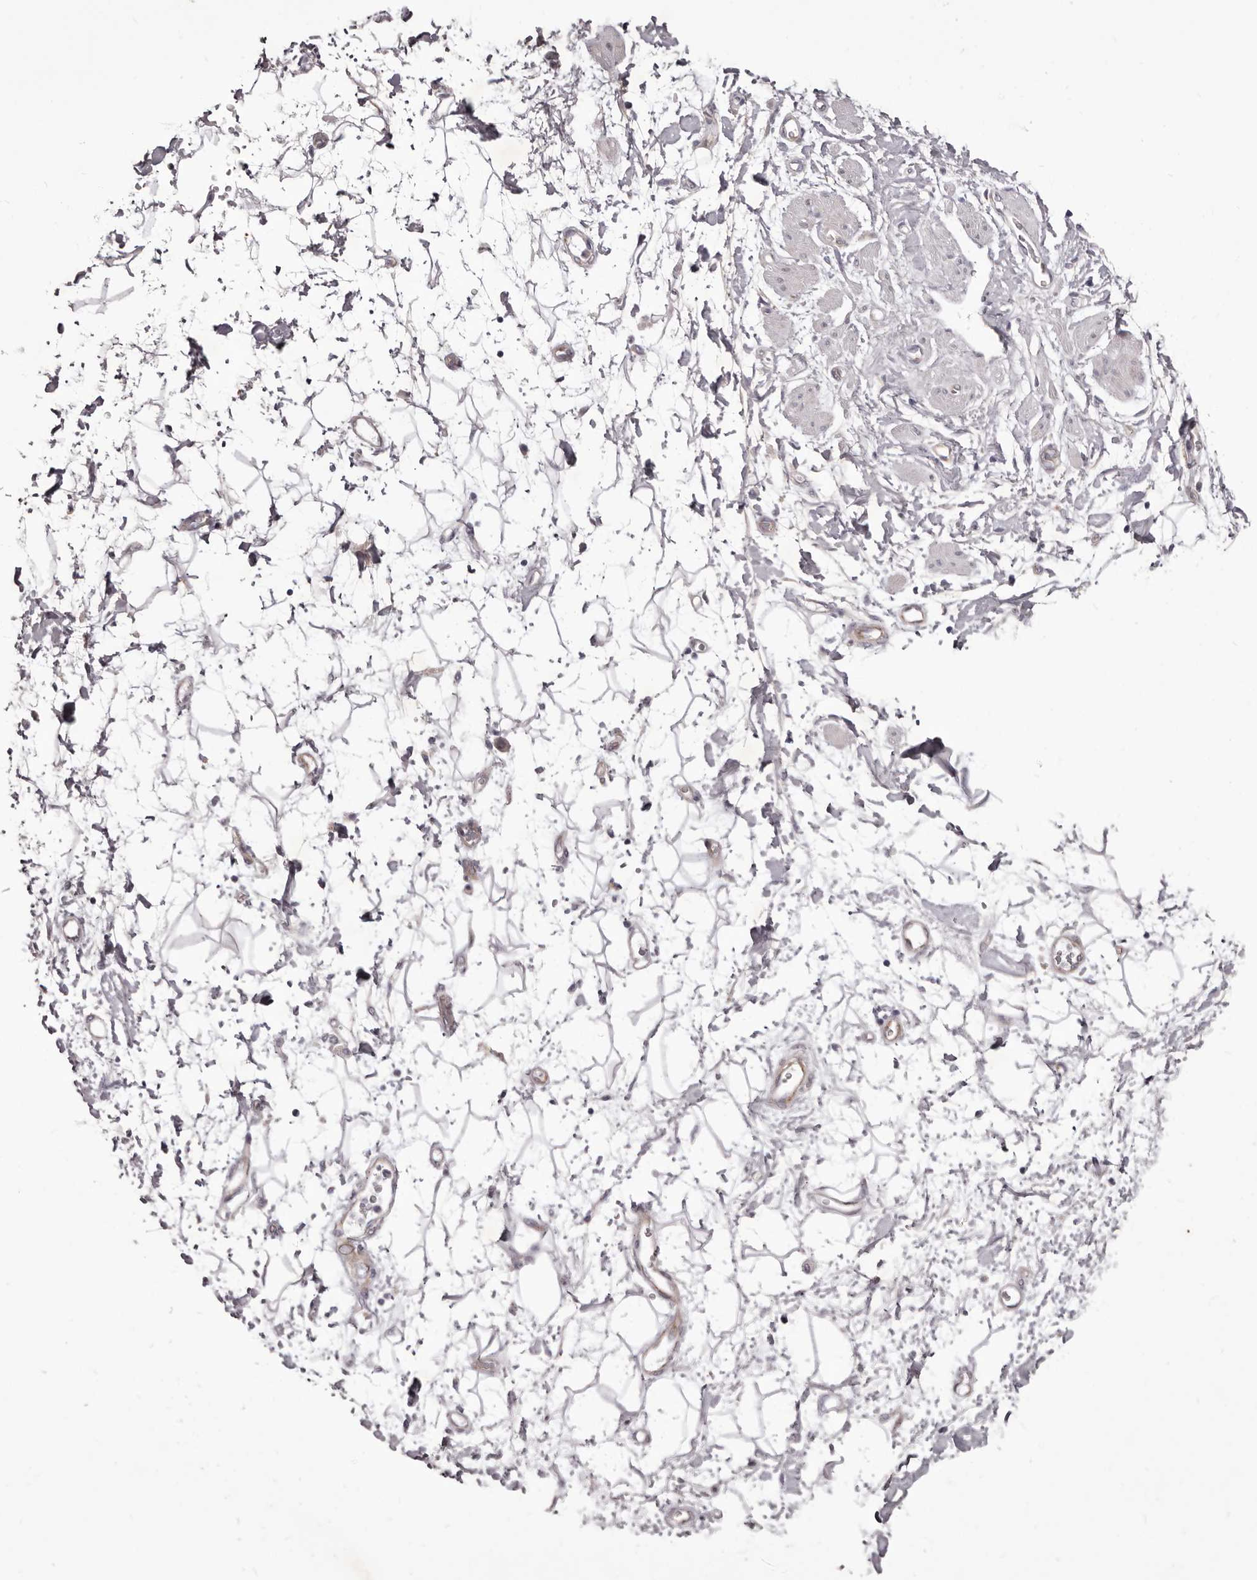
{"staining": {"intensity": "negative", "quantity": "none", "location": "none"}, "tissue": "adipose tissue", "cell_type": "Adipocytes", "image_type": "normal", "snomed": [{"axis": "morphology", "description": "Normal tissue, NOS"}, {"axis": "morphology", "description": "Adenocarcinoma, NOS"}, {"axis": "topography", "description": "Pancreas"}, {"axis": "topography", "description": "Peripheral nerve tissue"}], "caption": "Histopathology image shows no protein staining in adipocytes of normal adipose tissue. The staining was performed using DAB to visualize the protein expression in brown, while the nuclei were stained in blue with hematoxylin (Magnification: 20x).", "gene": "PEG10", "patient": {"sex": "male", "age": 59}}